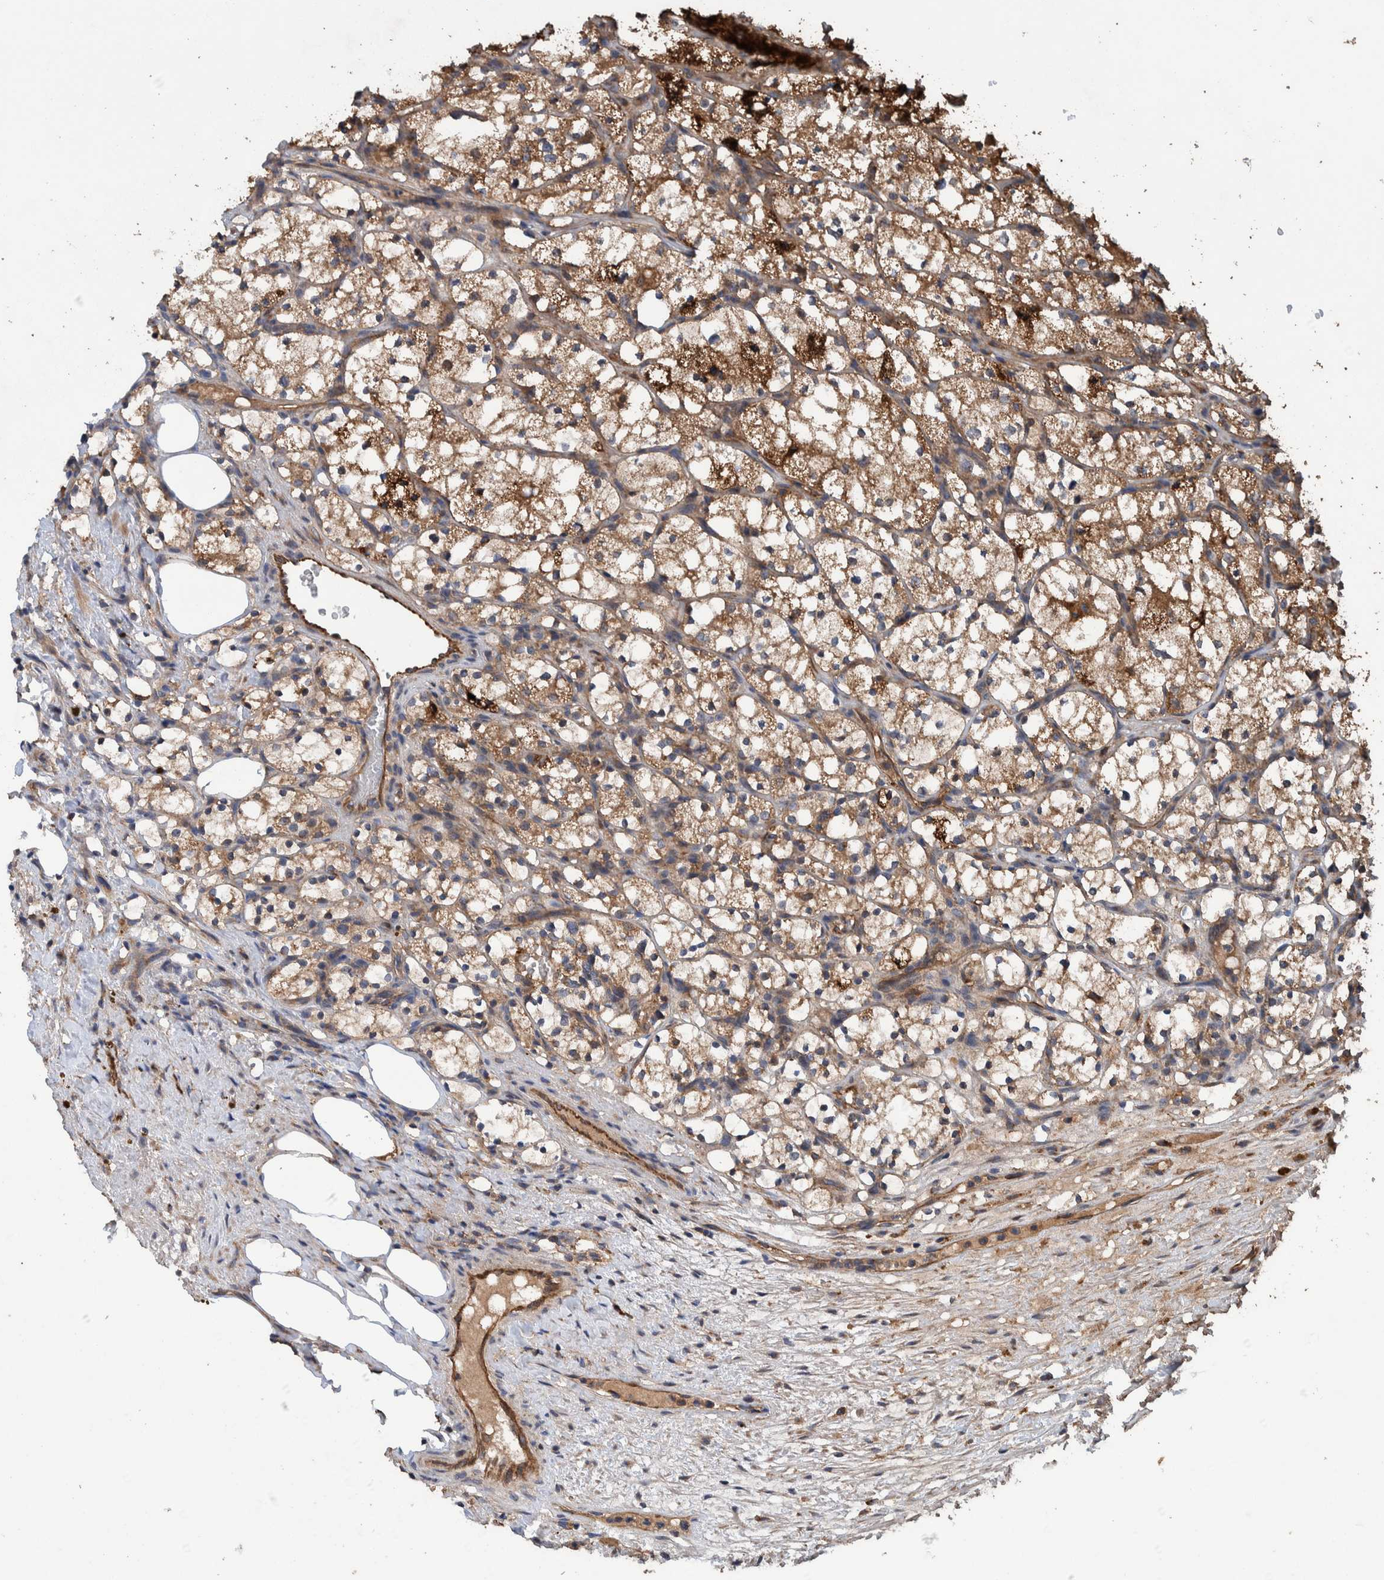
{"staining": {"intensity": "moderate", "quantity": ">75%", "location": "cytoplasmic/membranous"}, "tissue": "renal cancer", "cell_type": "Tumor cells", "image_type": "cancer", "snomed": [{"axis": "morphology", "description": "Adenocarcinoma, NOS"}, {"axis": "topography", "description": "Kidney"}], "caption": "The photomicrograph reveals a brown stain indicating the presence of a protein in the cytoplasmic/membranous of tumor cells in renal cancer. (DAB (3,3'-diaminobenzidine) = brown stain, brightfield microscopy at high magnification).", "gene": "TRIM16", "patient": {"sex": "female", "age": 69}}